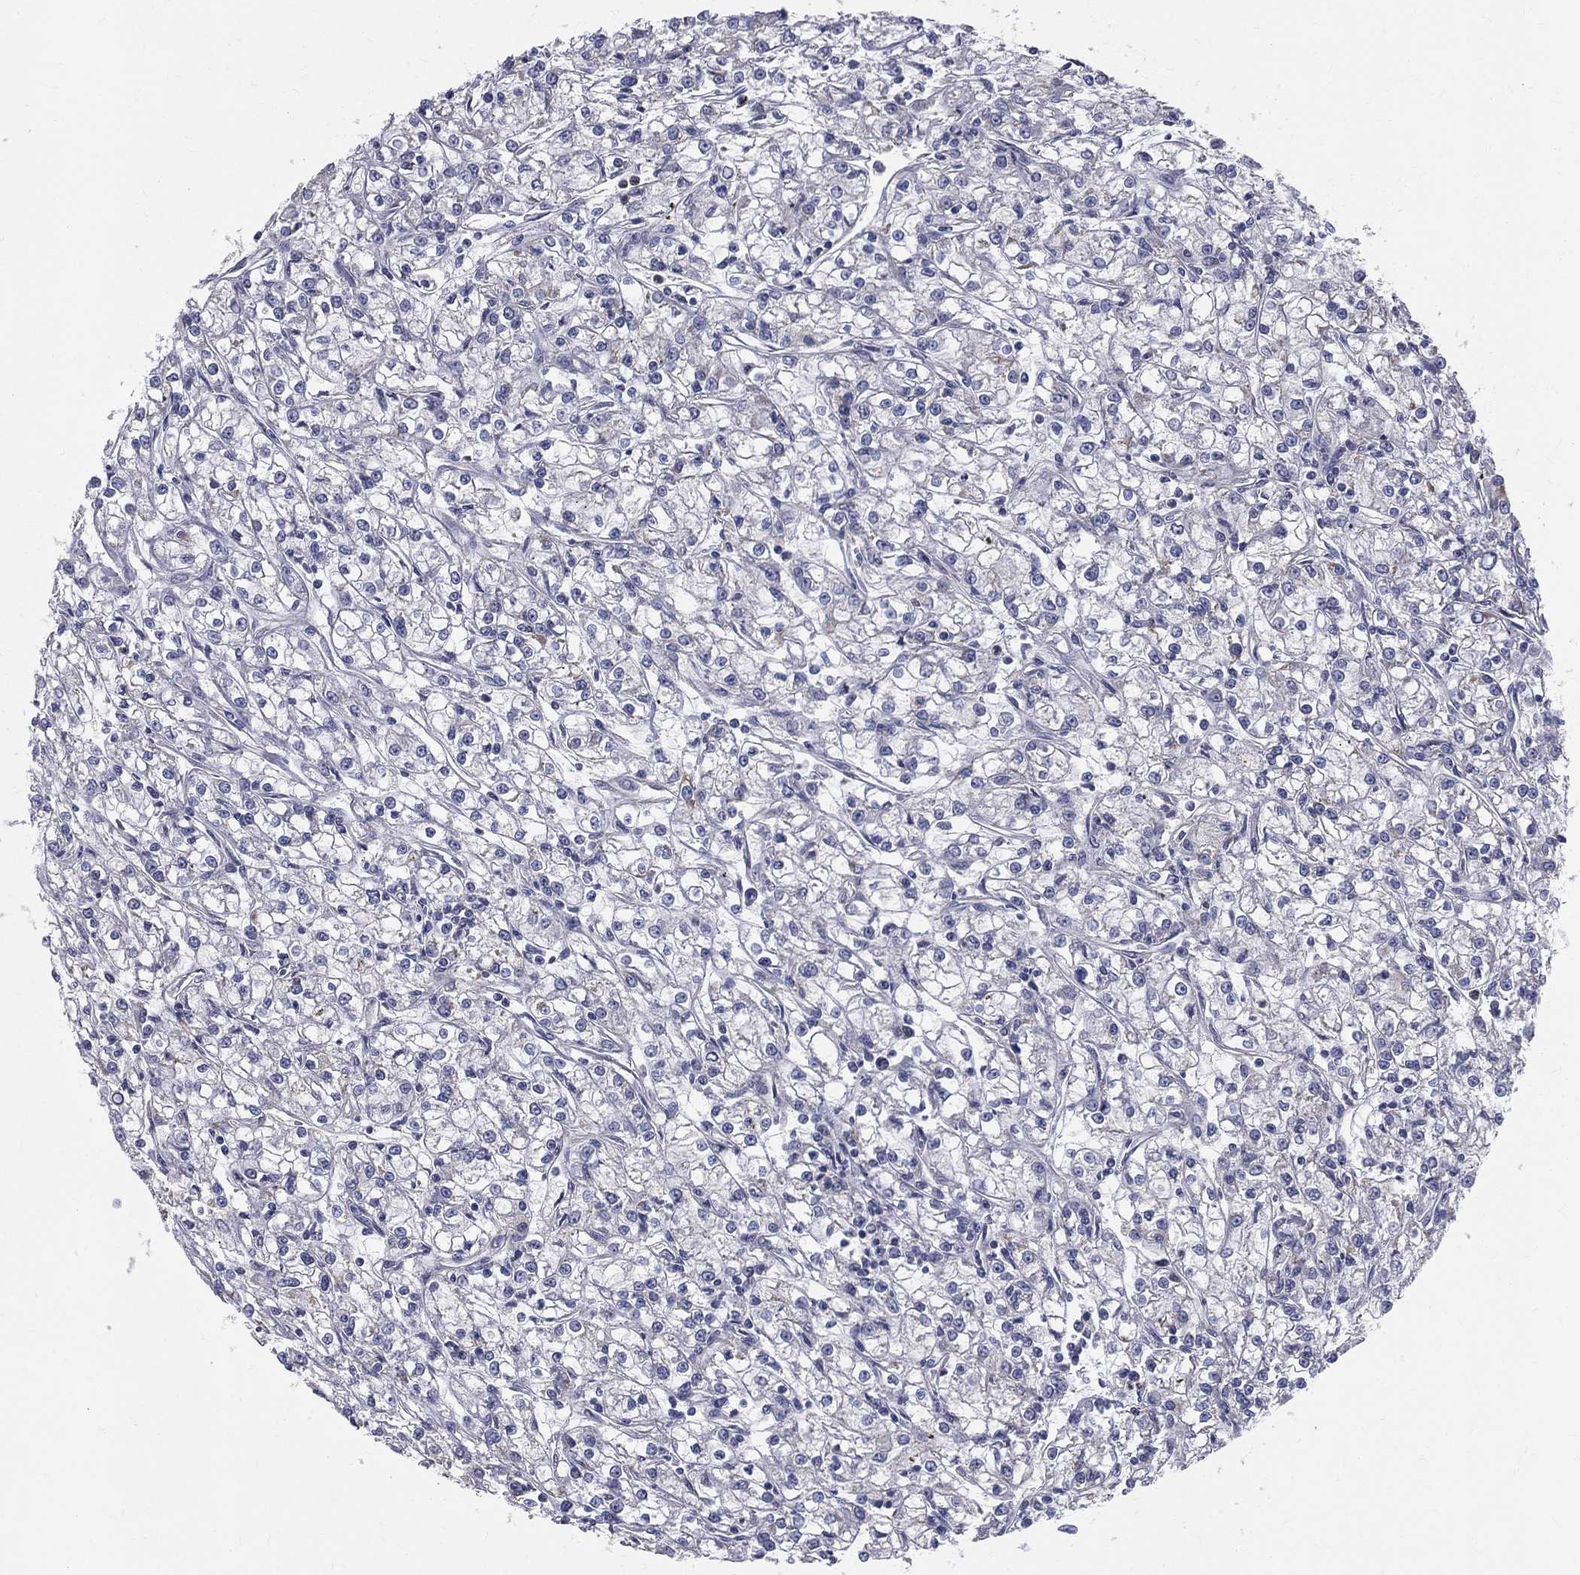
{"staining": {"intensity": "negative", "quantity": "none", "location": "none"}, "tissue": "renal cancer", "cell_type": "Tumor cells", "image_type": "cancer", "snomed": [{"axis": "morphology", "description": "Adenocarcinoma, NOS"}, {"axis": "topography", "description": "Kidney"}], "caption": "There is no significant positivity in tumor cells of renal adenocarcinoma.", "gene": "POMZP3", "patient": {"sex": "female", "age": 59}}